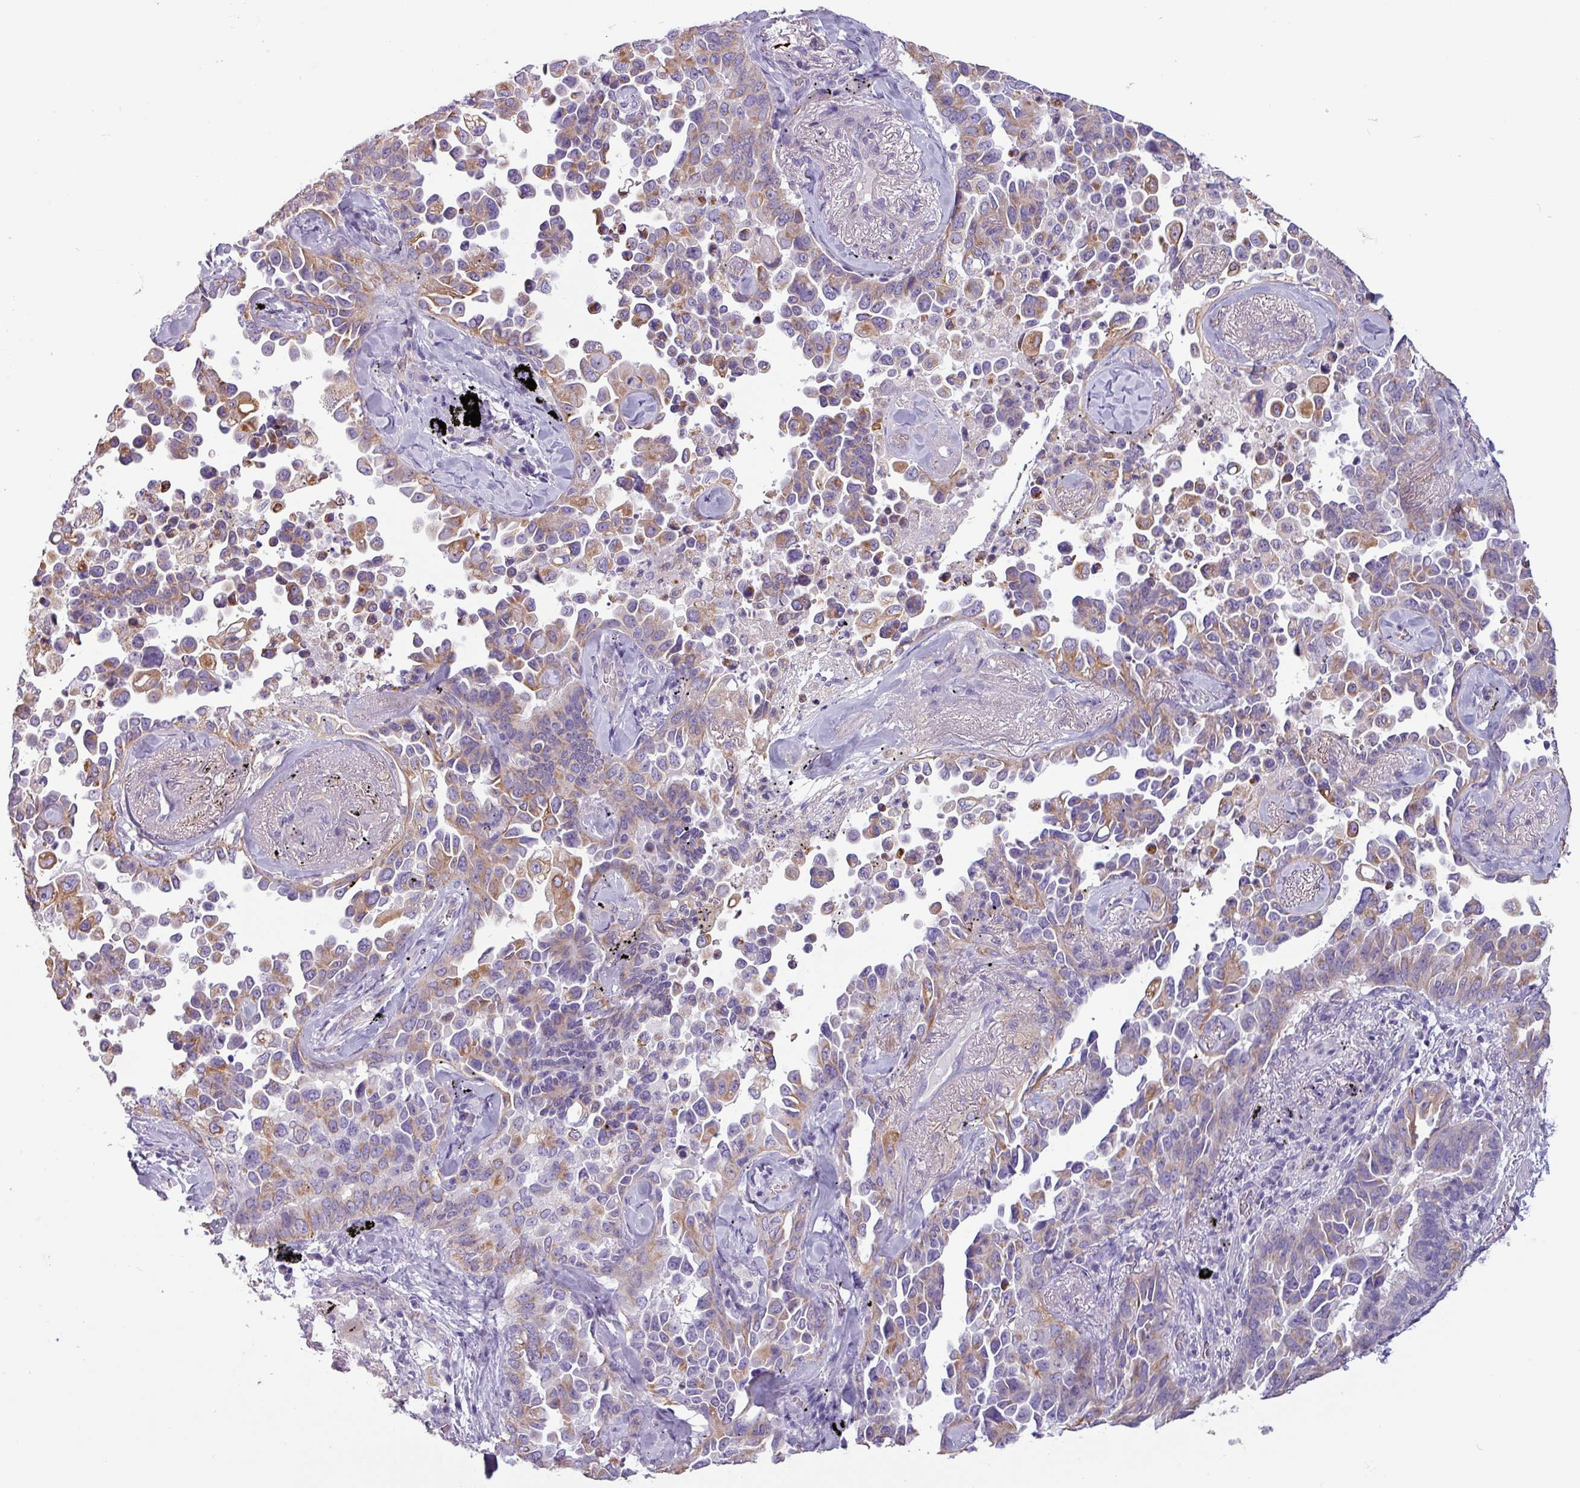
{"staining": {"intensity": "moderate", "quantity": "25%-75%", "location": "cytoplasmic/membranous"}, "tissue": "lung cancer", "cell_type": "Tumor cells", "image_type": "cancer", "snomed": [{"axis": "morphology", "description": "Adenocarcinoma, NOS"}, {"axis": "topography", "description": "Lung"}], "caption": "Immunohistochemistry (IHC) of human lung adenocarcinoma displays medium levels of moderate cytoplasmic/membranous staining in about 25%-75% of tumor cells.", "gene": "CAMK1", "patient": {"sex": "female", "age": 67}}